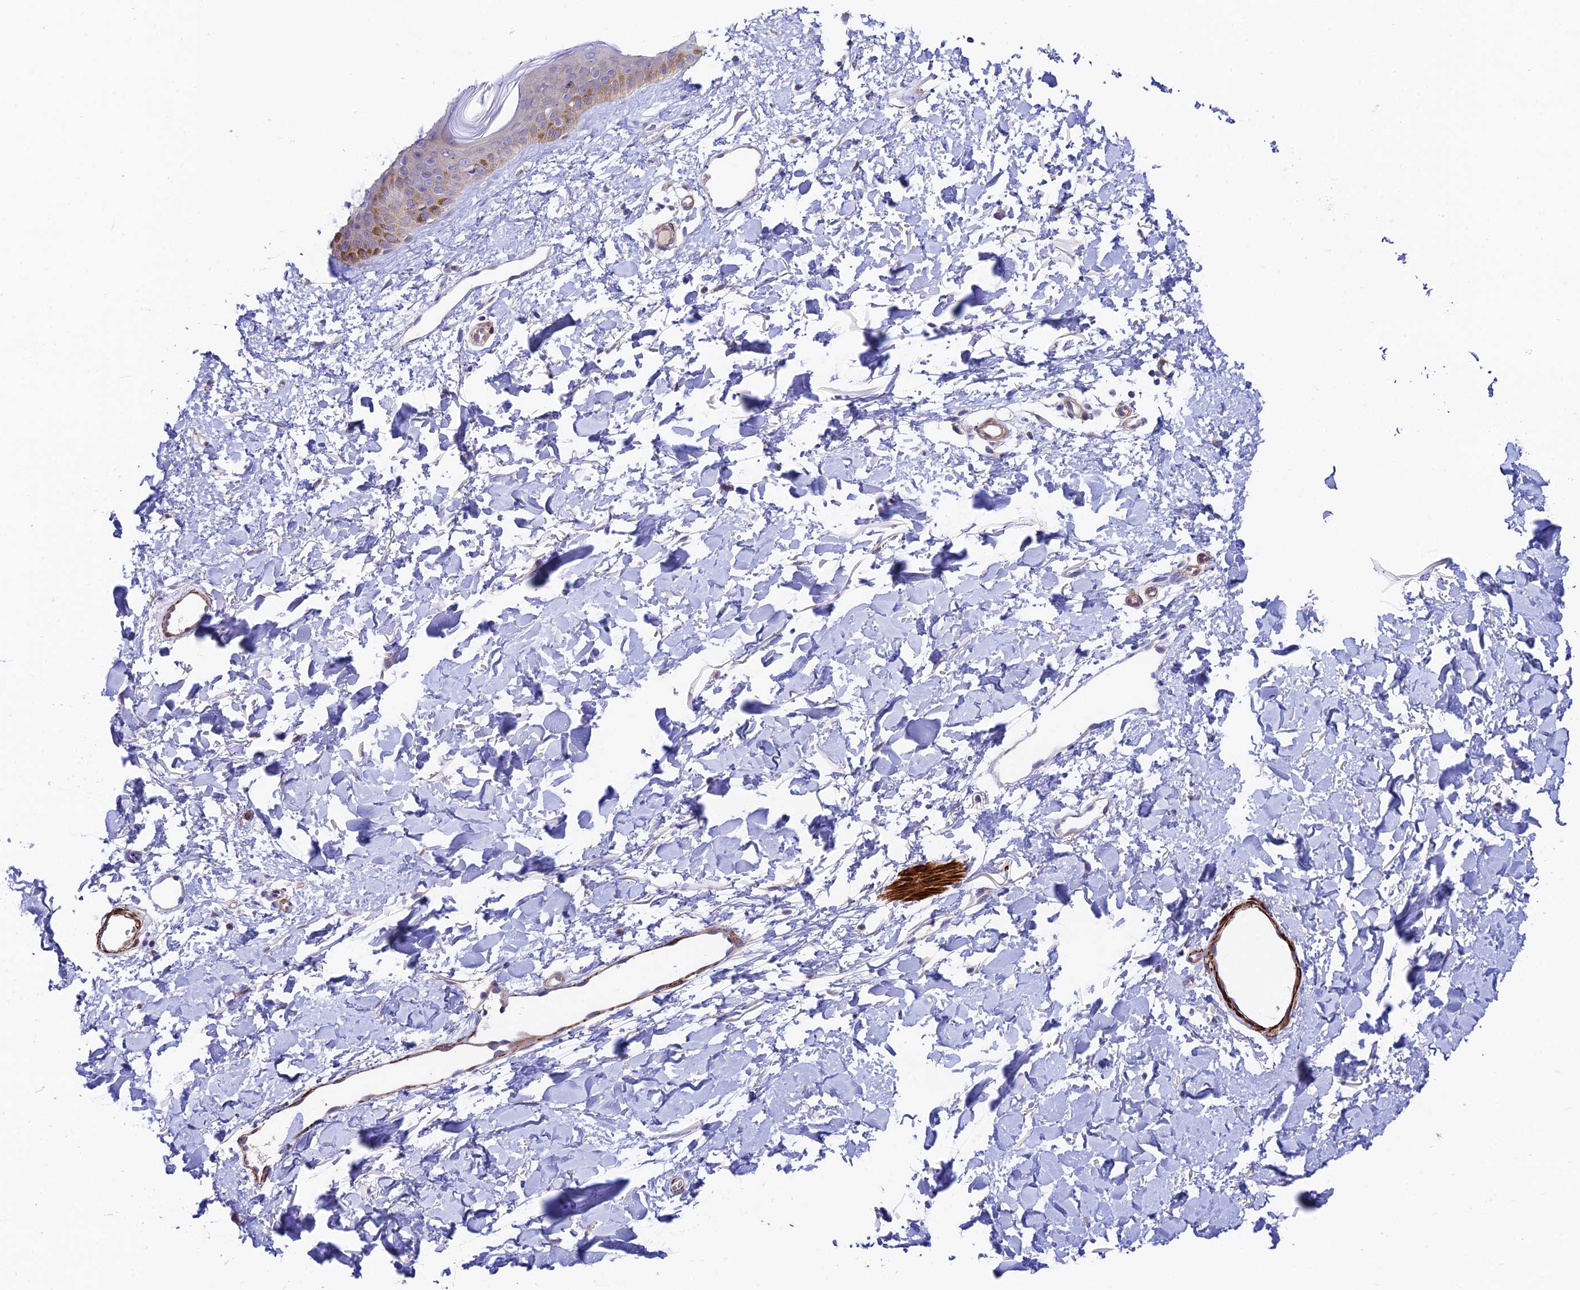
{"staining": {"intensity": "negative", "quantity": "none", "location": "none"}, "tissue": "skin", "cell_type": "Fibroblasts", "image_type": "normal", "snomed": [{"axis": "morphology", "description": "Normal tissue, NOS"}, {"axis": "topography", "description": "Skin"}], "caption": "Histopathology image shows no significant protein positivity in fibroblasts of unremarkable skin. (Stains: DAB (3,3'-diaminobenzidine) immunohistochemistry (IHC) with hematoxylin counter stain, Microscopy: brightfield microscopy at high magnification).", "gene": "ANKRD50", "patient": {"sex": "female", "age": 58}}